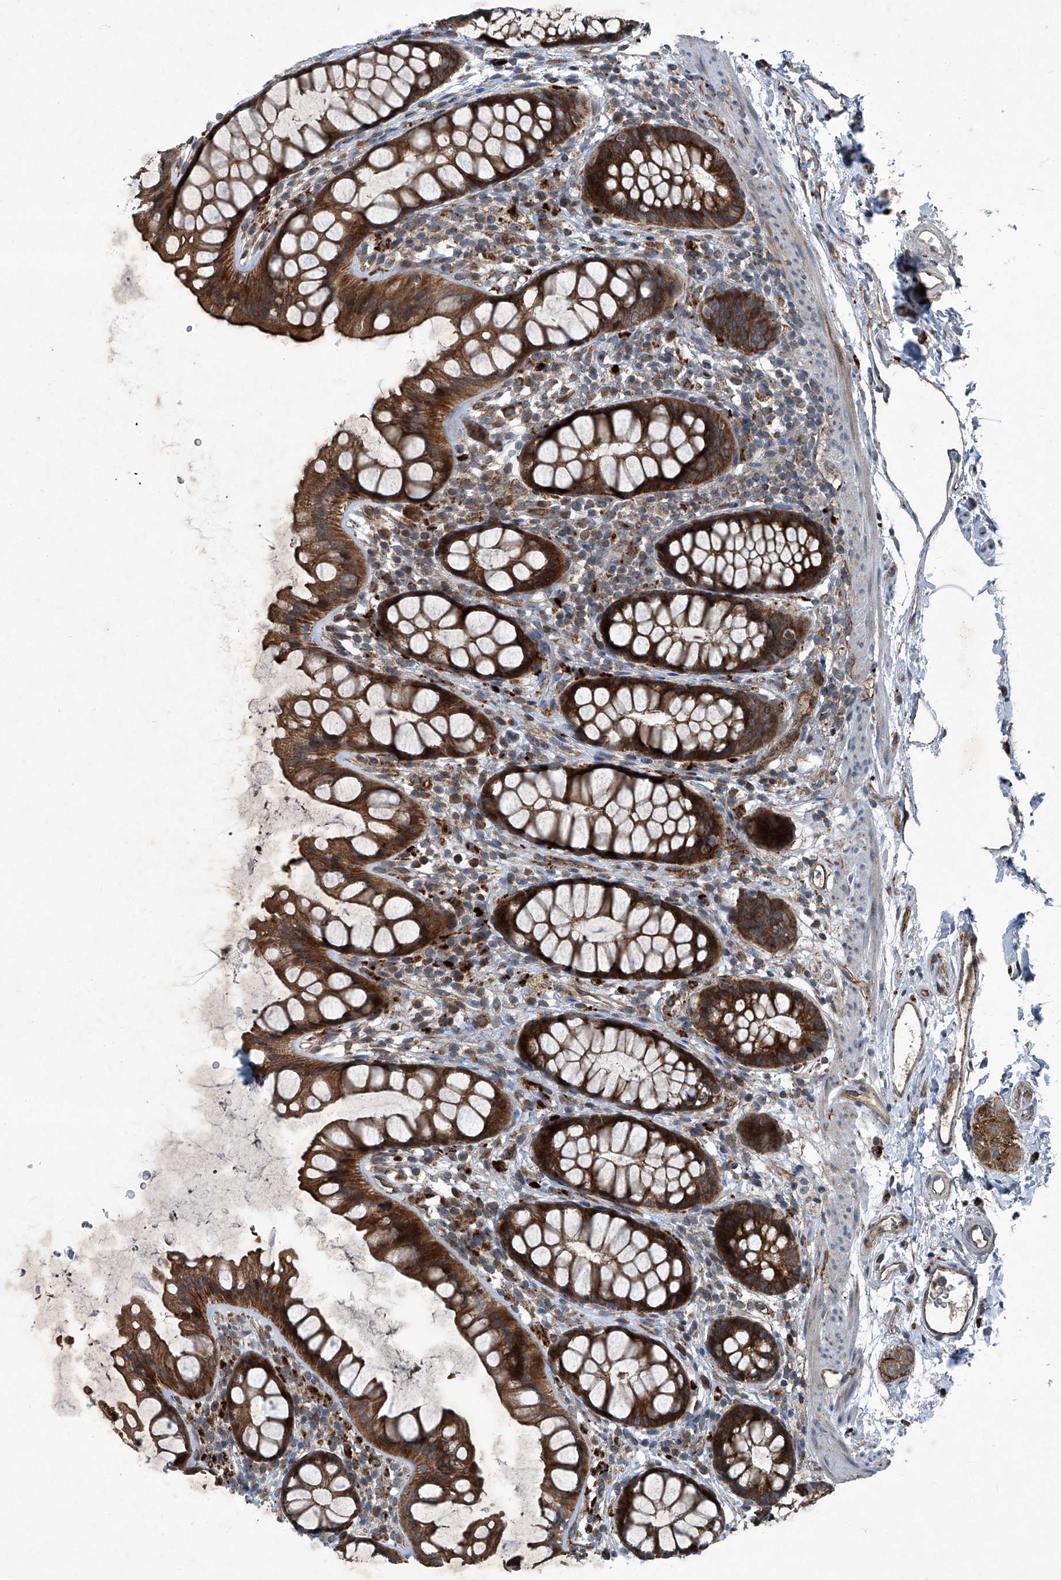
{"staining": {"intensity": "strong", "quantity": ">75%", "location": "cytoplasmic/membranous"}, "tissue": "rectum", "cell_type": "Glandular cells", "image_type": "normal", "snomed": [{"axis": "morphology", "description": "Normal tissue, NOS"}, {"axis": "topography", "description": "Rectum"}], "caption": "Protein expression analysis of normal human rectum reveals strong cytoplasmic/membranous staining in approximately >75% of glandular cells. (DAB = brown stain, brightfield microscopy at high magnification).", "gene": "SENP2", "patient": {"sex": "female", "age": 65}}